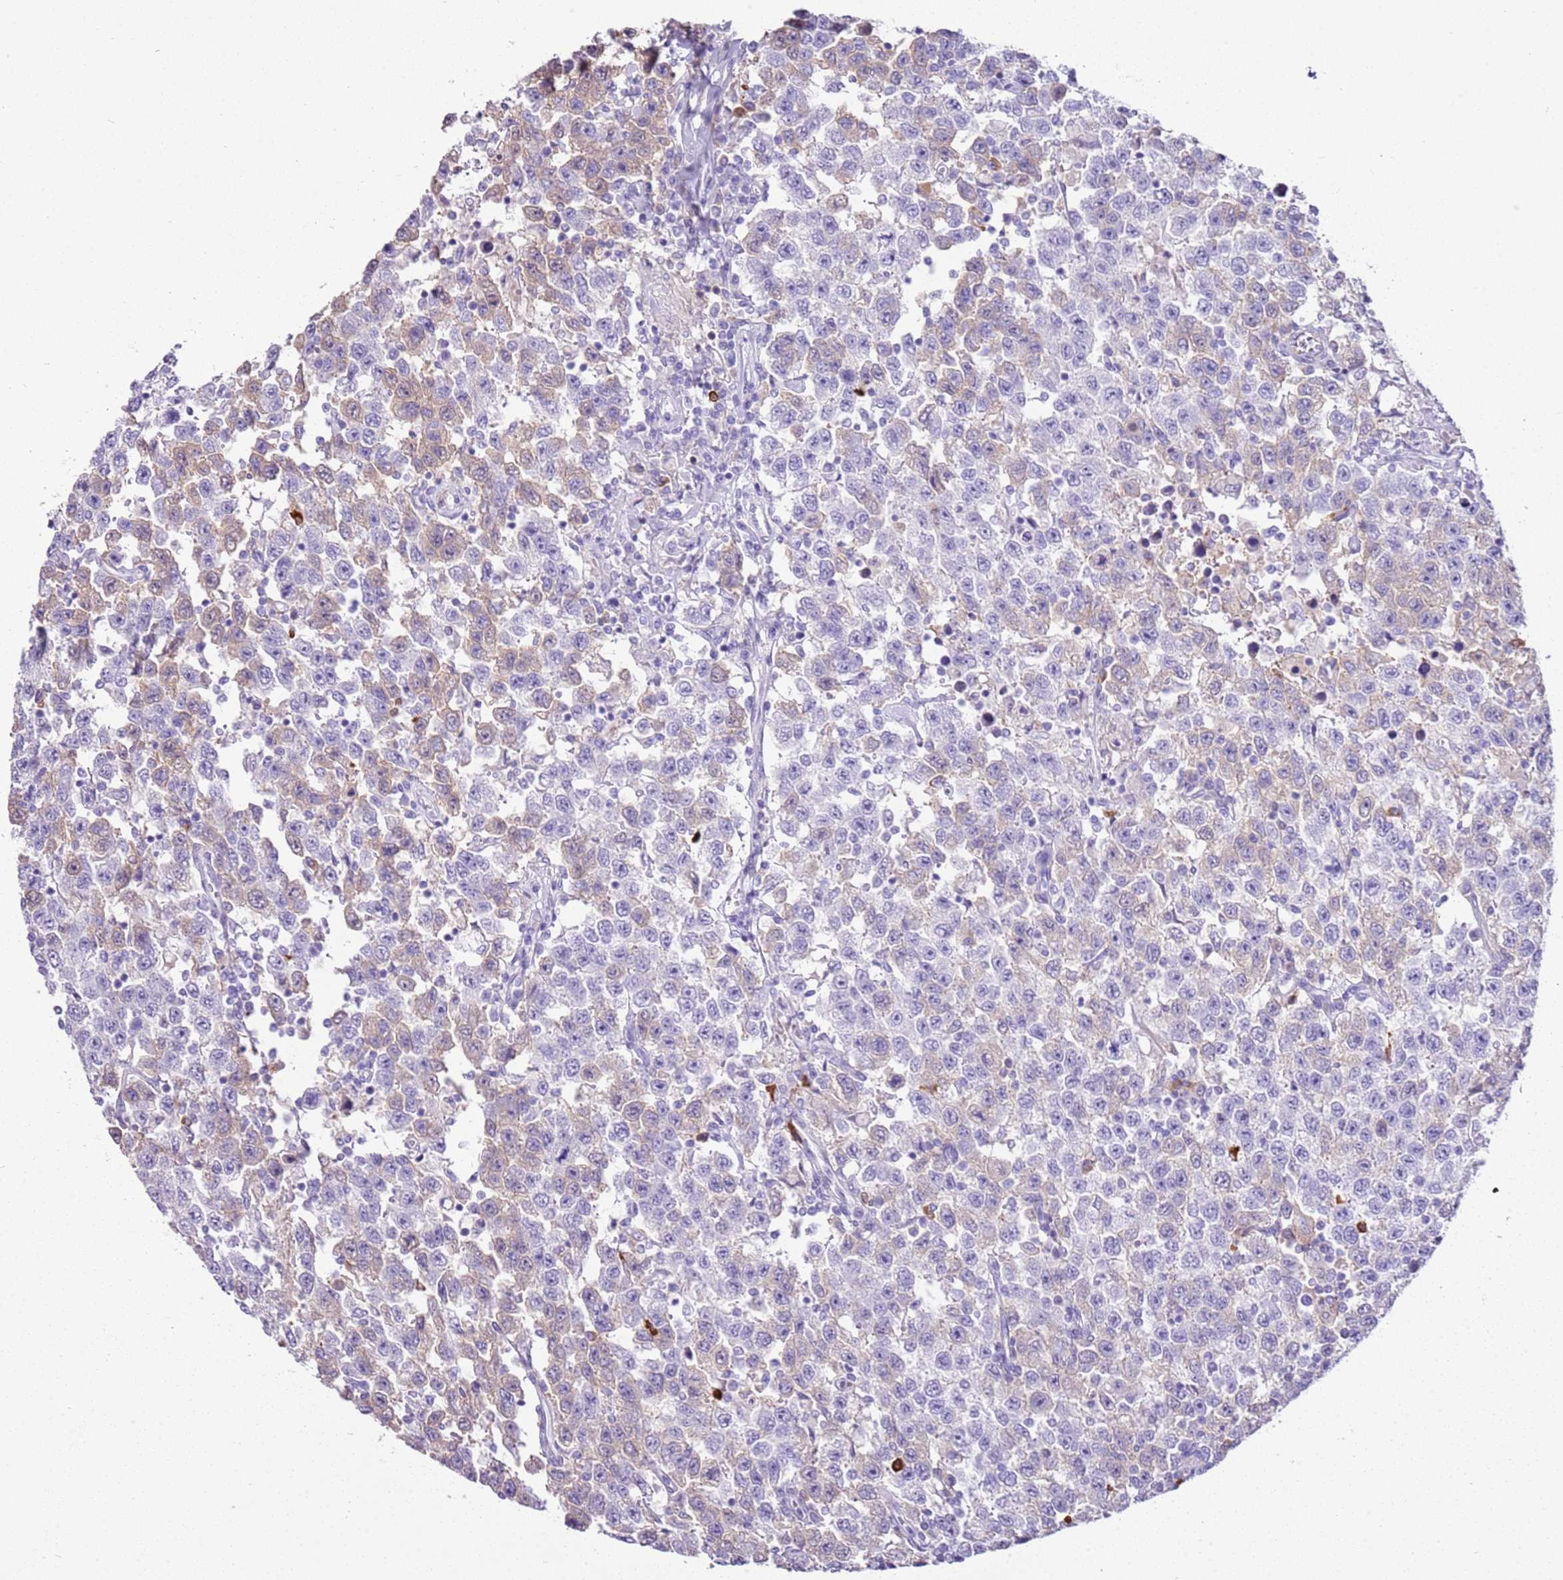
{"staining": {"intensity": "moderate", "quantity": "<25%", "location": "cytoplasmic/membranous"}, "tissue": "testis cancer", "cell_type": "Tumor cells", "image_type": "cancer", "snomed": [{"axis": "morphology", "description": "Seminoma, NOS"}, {"axis": "topography", "description": "Testis"}], "caption": "This is an image of IHC staining of testis cancer (seminoma), which shows moderate expression in the cytoplasmic/membranous of tumor cells.", "gene": "IGKV3D-11", "patient": {"sex": "male", "age": 41}}